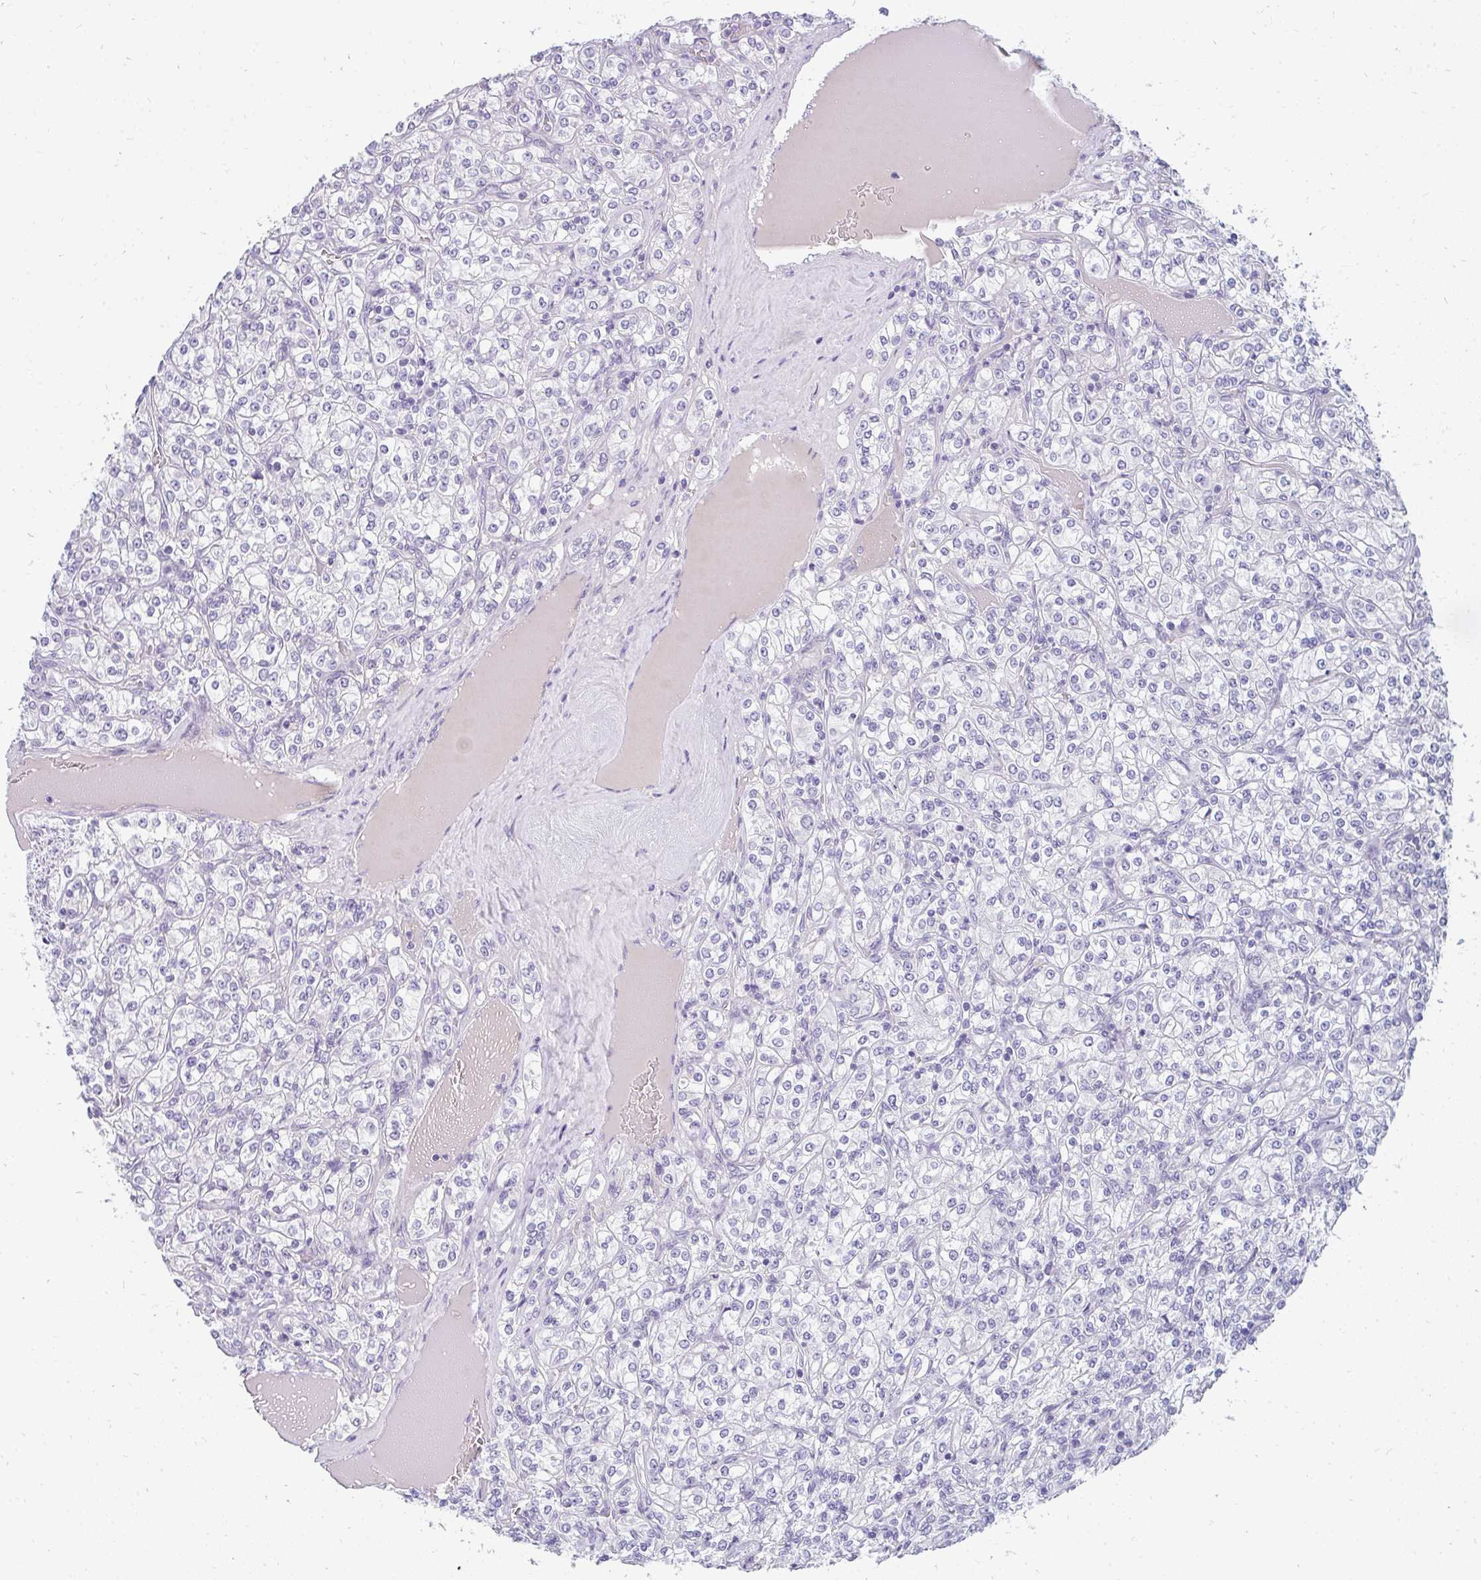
{"staining": {"intensity": "negative", "quantity": "none", "location": "none"}, "tissue": "renal cancer", "cell_type": "Tumor cells", "image_type": "cancer", "snomed": [{"axis": "morphology", "description": "Adenocarcinoma, NOS"}, {"axis": "topography", "description": "Kidney"}], "caption": "Renal cancer (adenocarcinoma) stained for a protein using immunohistochemistry exhibits no positivity tumor cells.", "gene": "PPP1R3G", "patient": {"sex": "male", "age": 77}}